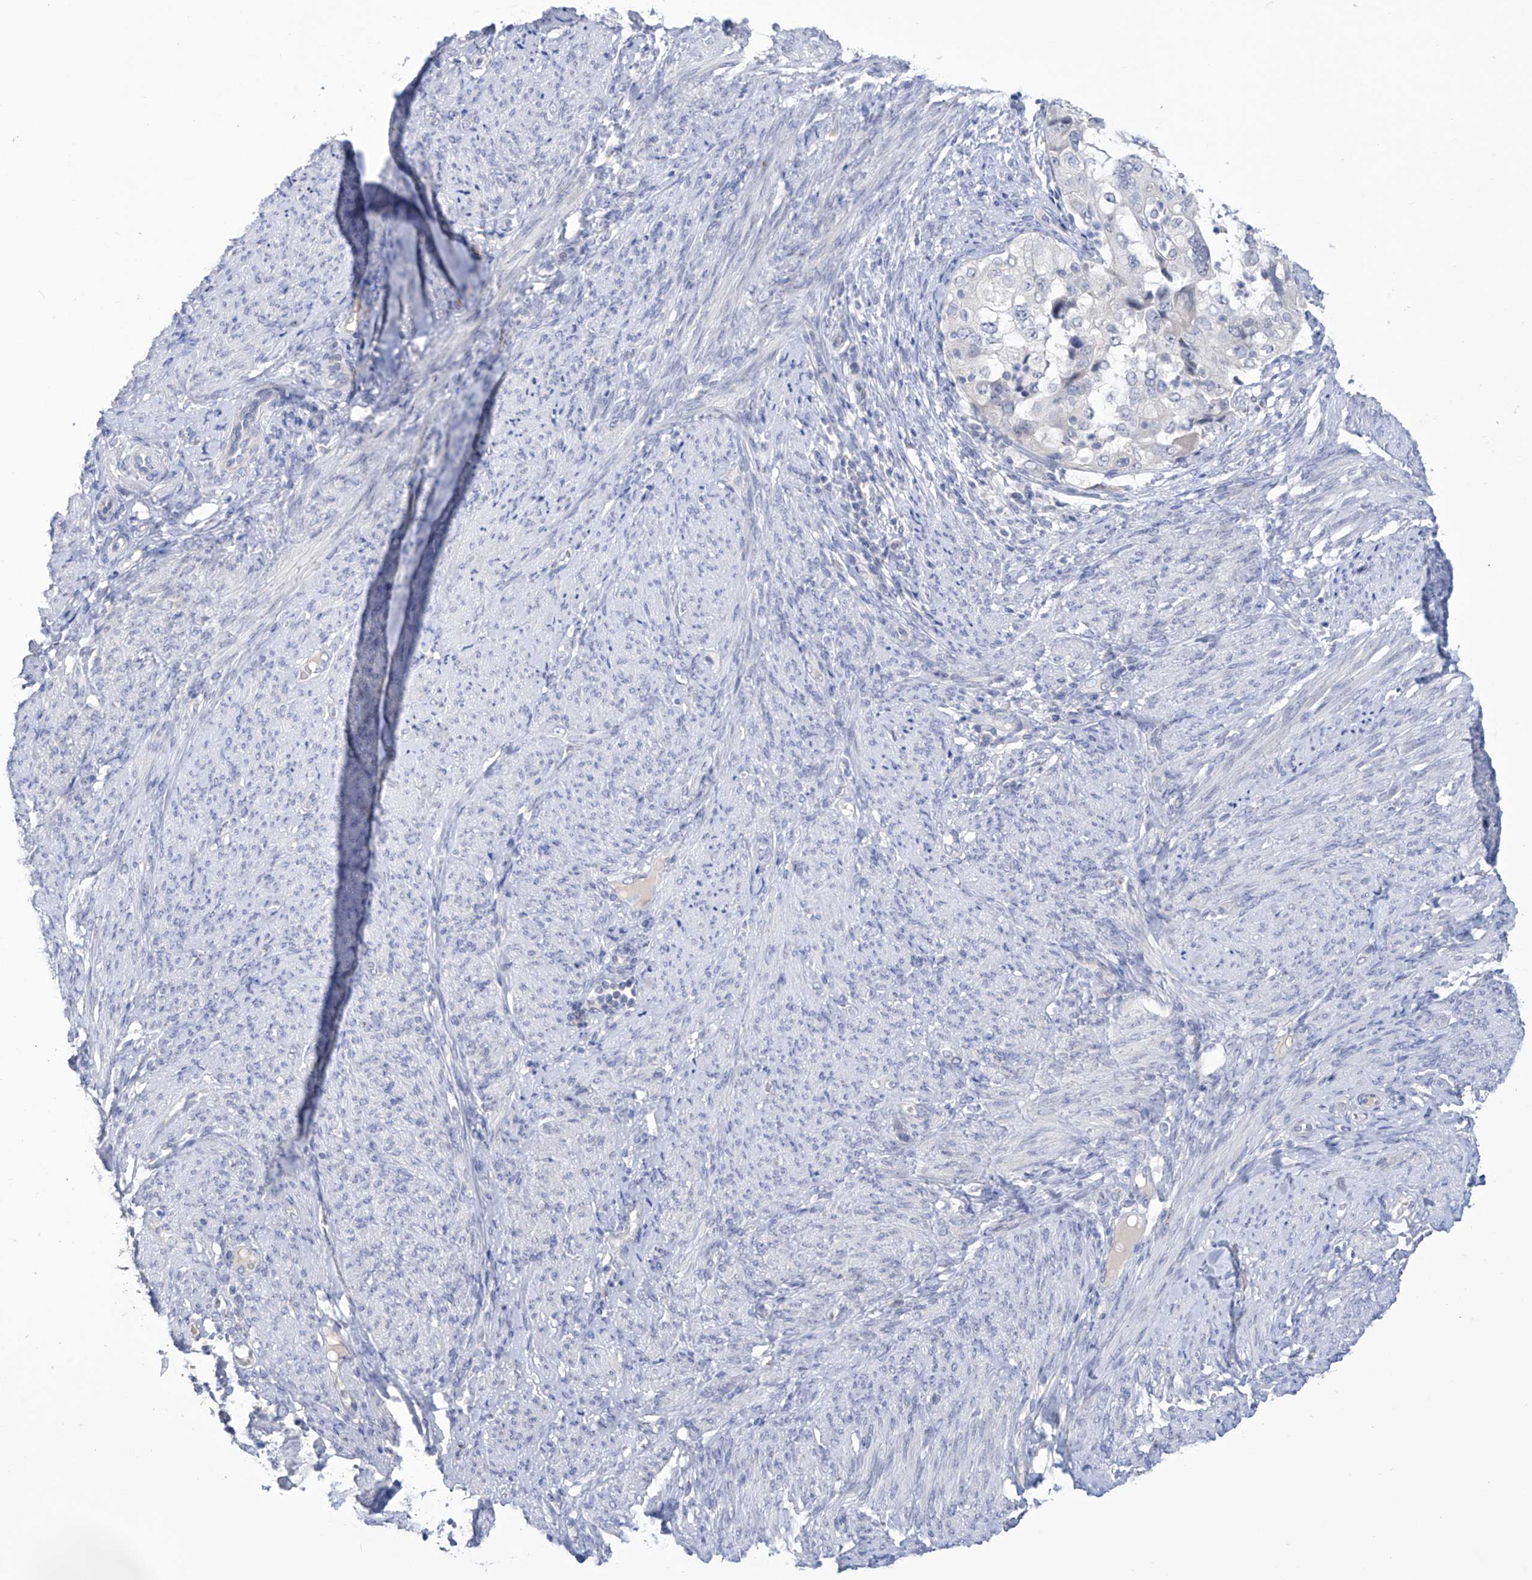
{"staining": {"intensity": "negative", "quantity": "none", "location": "none"}, "tissue": "endometrial cancer", "cell_type": "Tumor cells", "image_type": "cancer", "snomed": [{"axis": "morphology", "description": "Adenocarcinoma, NOS"}, {"axis": "topography", "description": "Endometrium"}], "caption": "Endometrial adenocarcinoma was stained to show a protein in brown. There is no significant positivity in tumor cells. (DAB immunohistochemistry visualized using brightfield microscopy, high magnification).", "gene": "IBA57", "patient": {"sex": "female", "age": 85}}